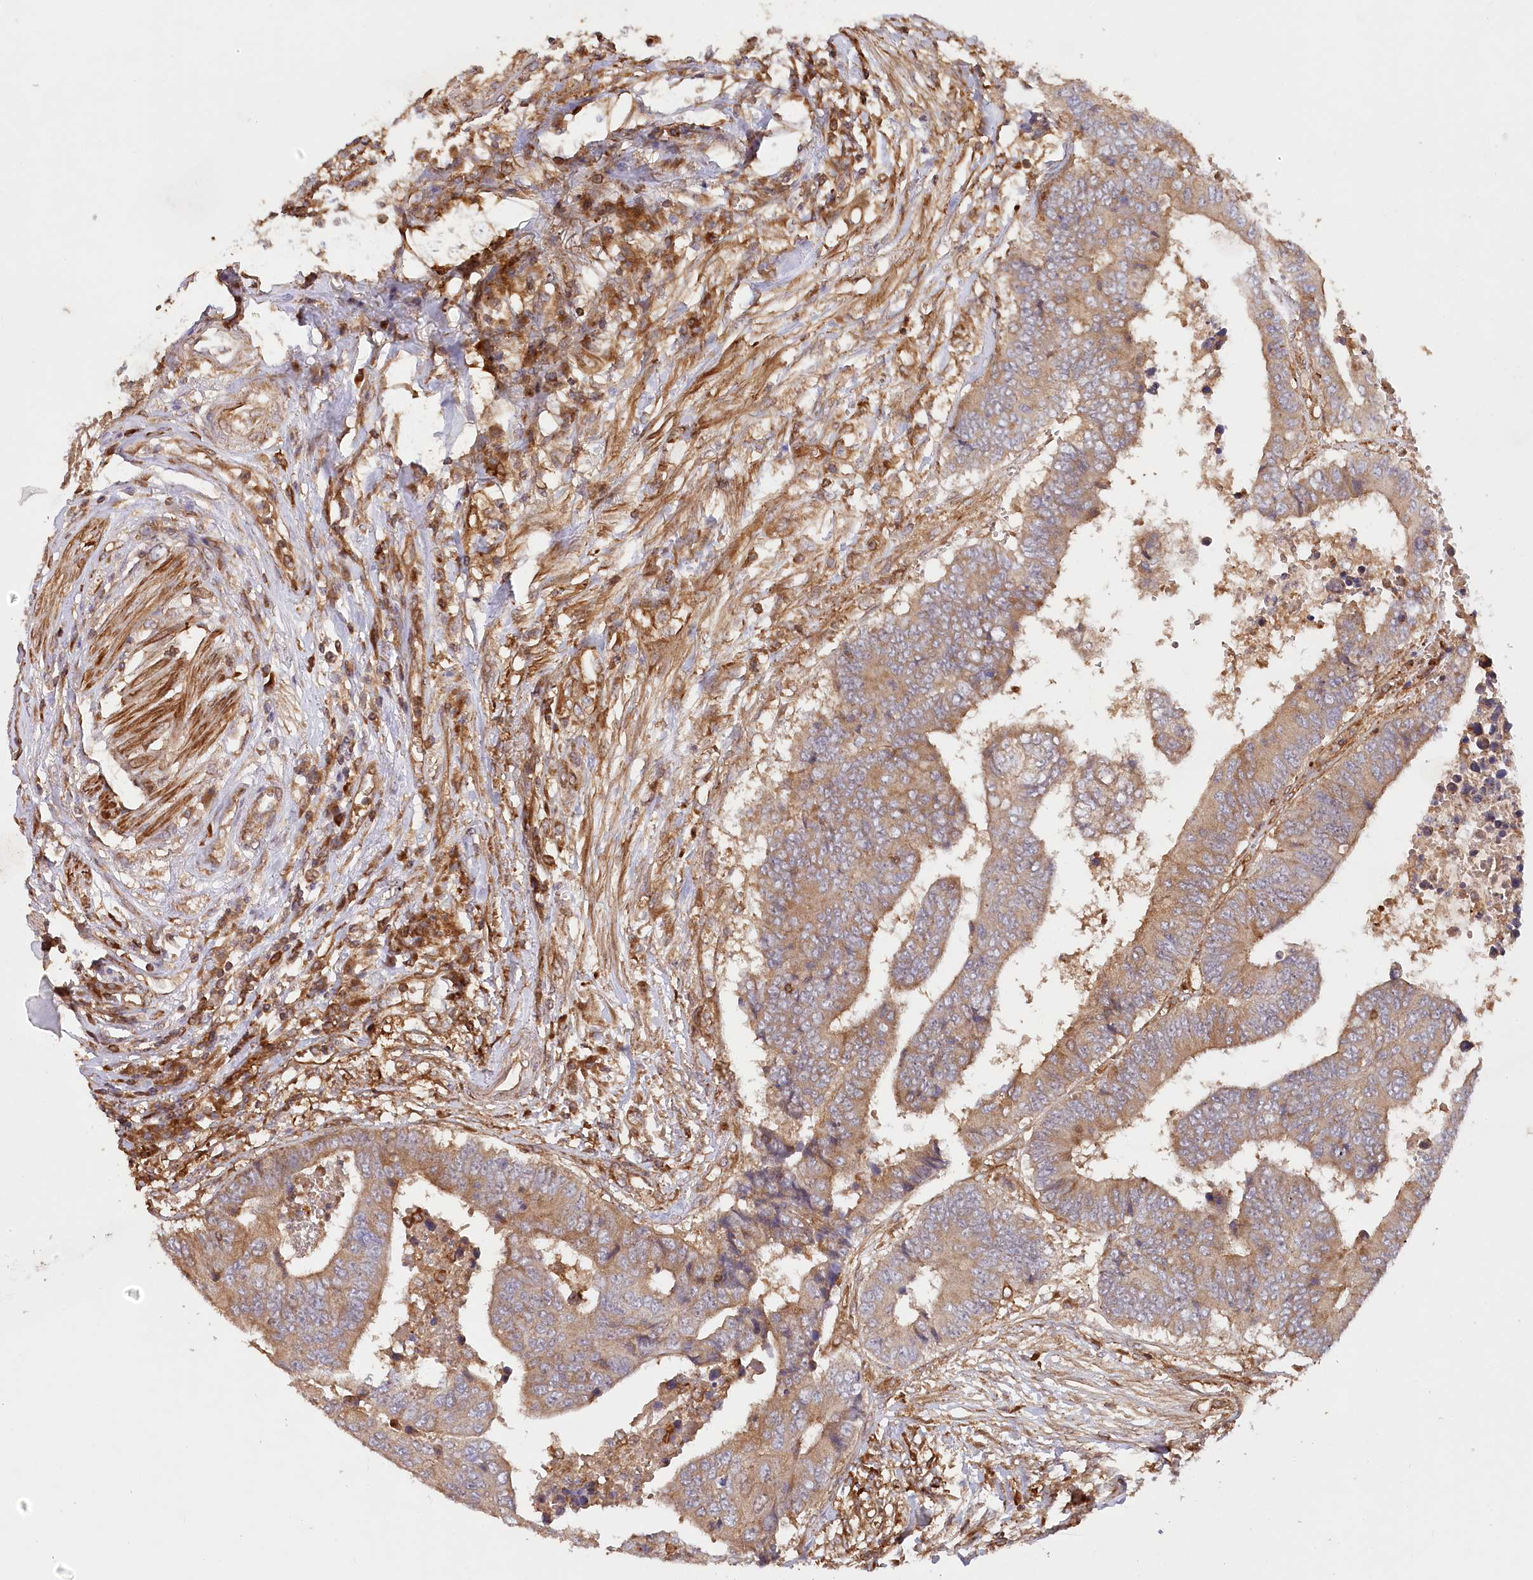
{"staining": {"intensity": "moderate", "quantity": ">75%", "location": "cytoplasmic/membranous"}, "tissue": "colorectal cancer", "cell_type": "Tumor cells", "image_type": "cancer", "snomed": [{"axis": "morphology", "description": "Adenocarcinoma, NOS"}, {"axis": "topography", "description": "Rectum"}], "caption": "Moderate cytoplasmic/membranous expression is identified in about >75% of tumor cells in colorectal adenocarcinoma. (DAB (3,3'-diaminobenzidine) IHC with brightfield microscopy, high magnification).", "gene": "PAIP2", "patient": {"sex": "male", "age": 84}}